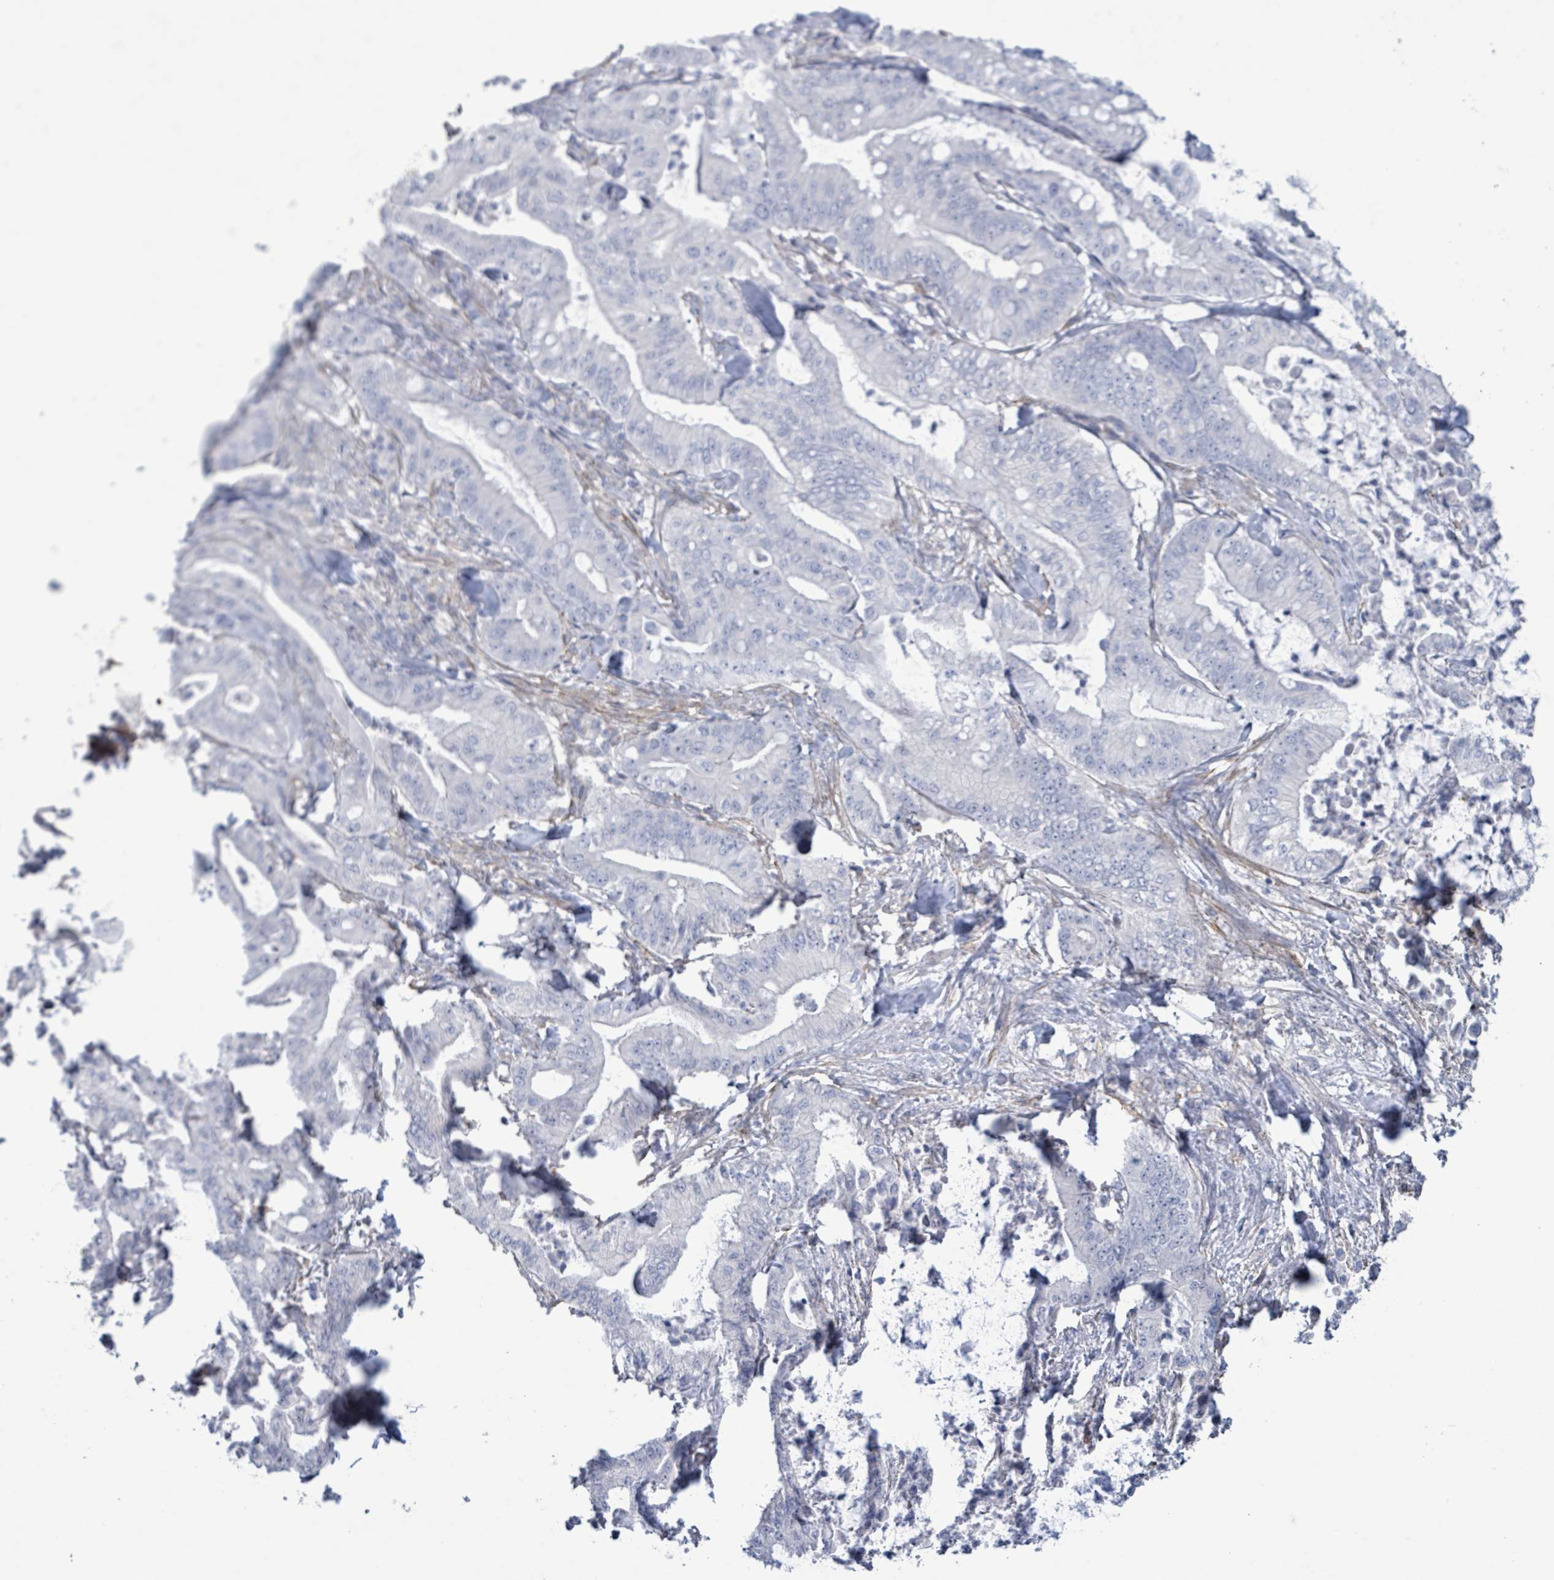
{"staining": {"intensity": "negative", "quantity": "none", "location": "none"}, "tissue": "pancreatic cancer", "cell_type": "Tumor cells", "image_type": "cancer", "snomed": [{"axis": "morphology", "description": "Adenocarcinoma, NOS"}, {"axis": "topography", "description": "Pancreas"}], "caption": "A photomicrograph of pancreatic cancer stained for a protein demonstrates no brown staining in tumor cells.", "gene": "PKLR", "patient": {"sex": "male", "age": 71}}